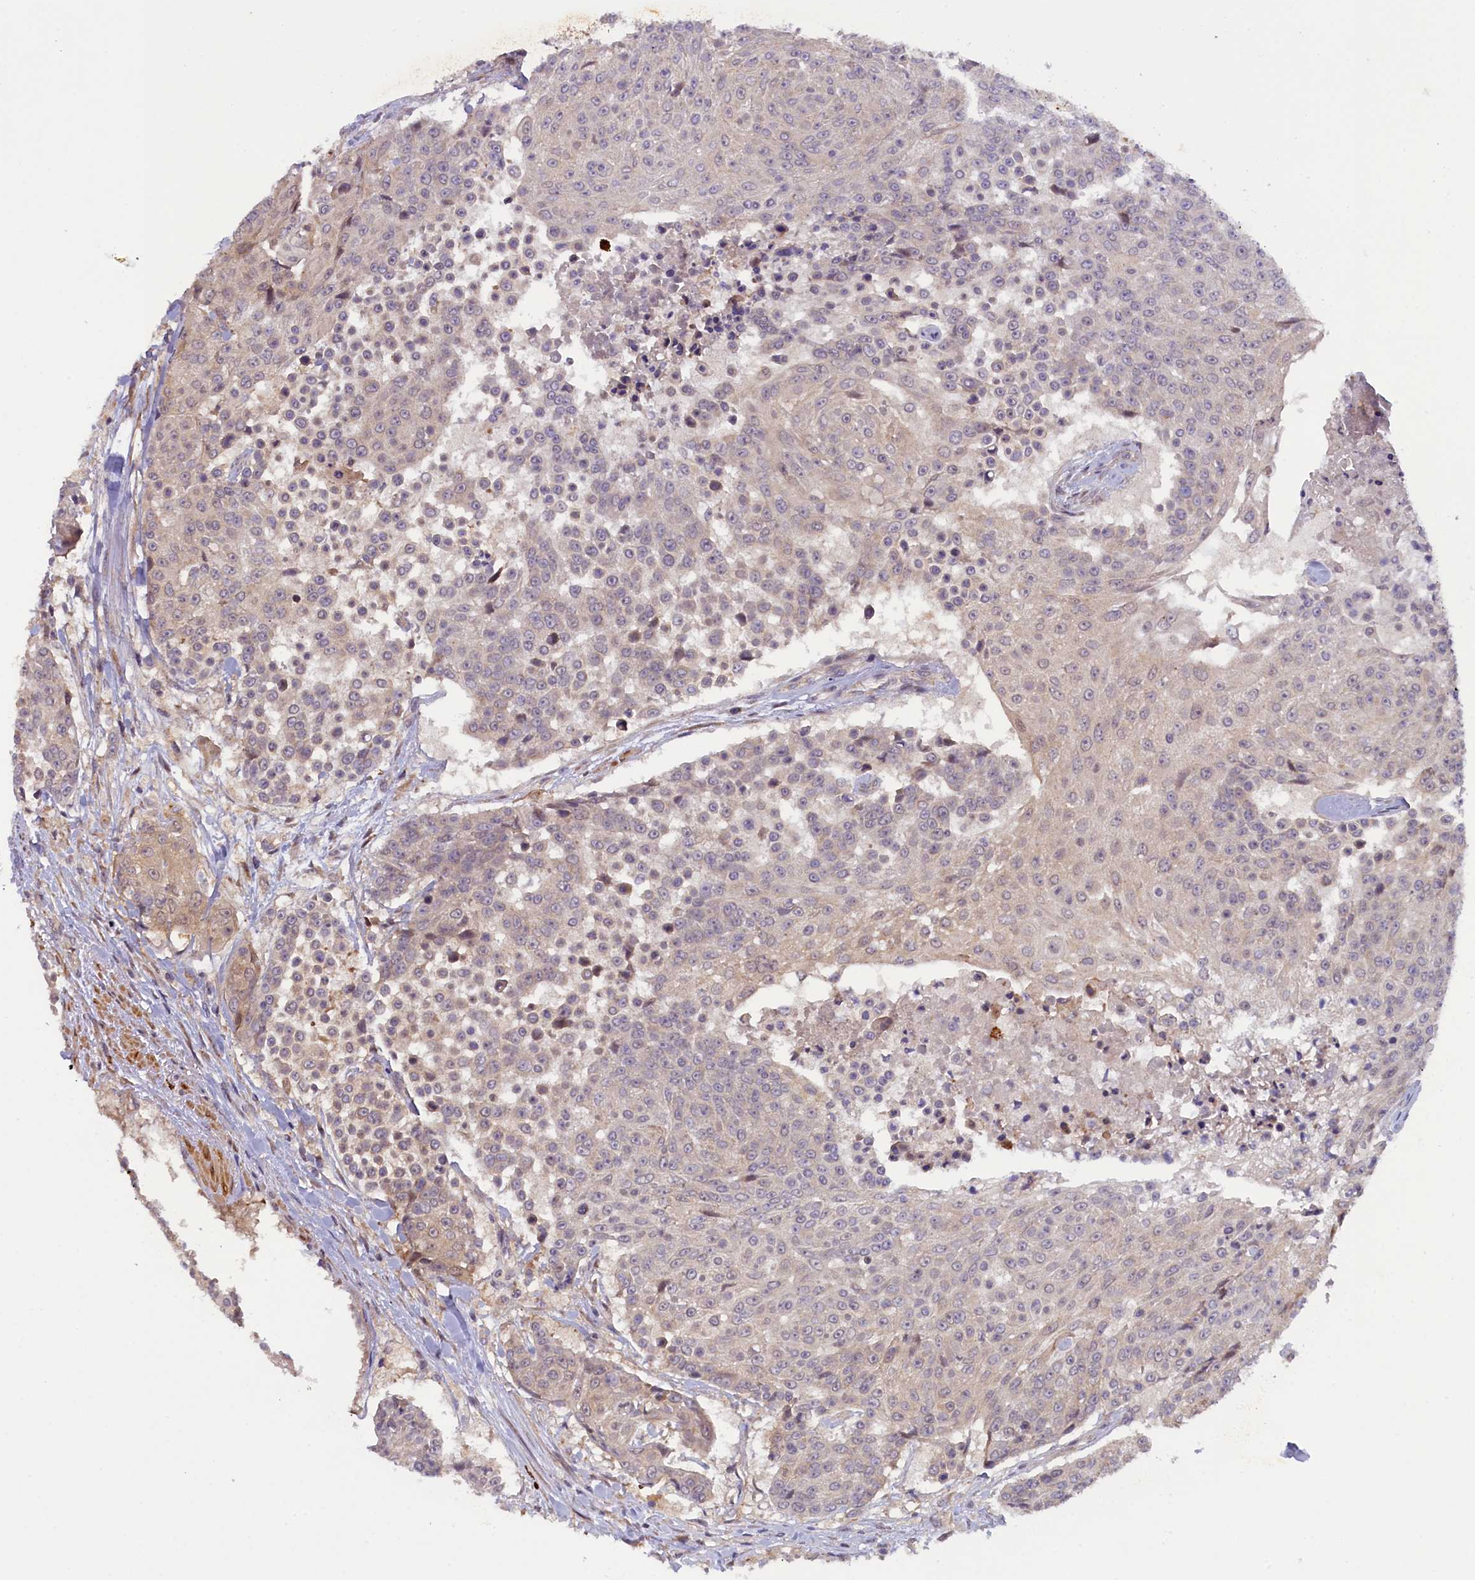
{"staining": {"intensity": "weak", "quantity": "<25%", "location": "cytoplasmic/membranous"}, "tissue": "urothelial cancer", "cell_type": "Tumor cells", "image_type": "cancer", "snomed": [{"axis": "morphology", "description": "Urothelial carcinoma, High grade"}, {"axis": "topography", "description": "Urinary bladder"}], "caption": "The histopathology image reveals no significant expression in tumor cells of urothelial cancer.", "gene": "CCDC9B", "patient": {"sex": "female", "age": 63}}